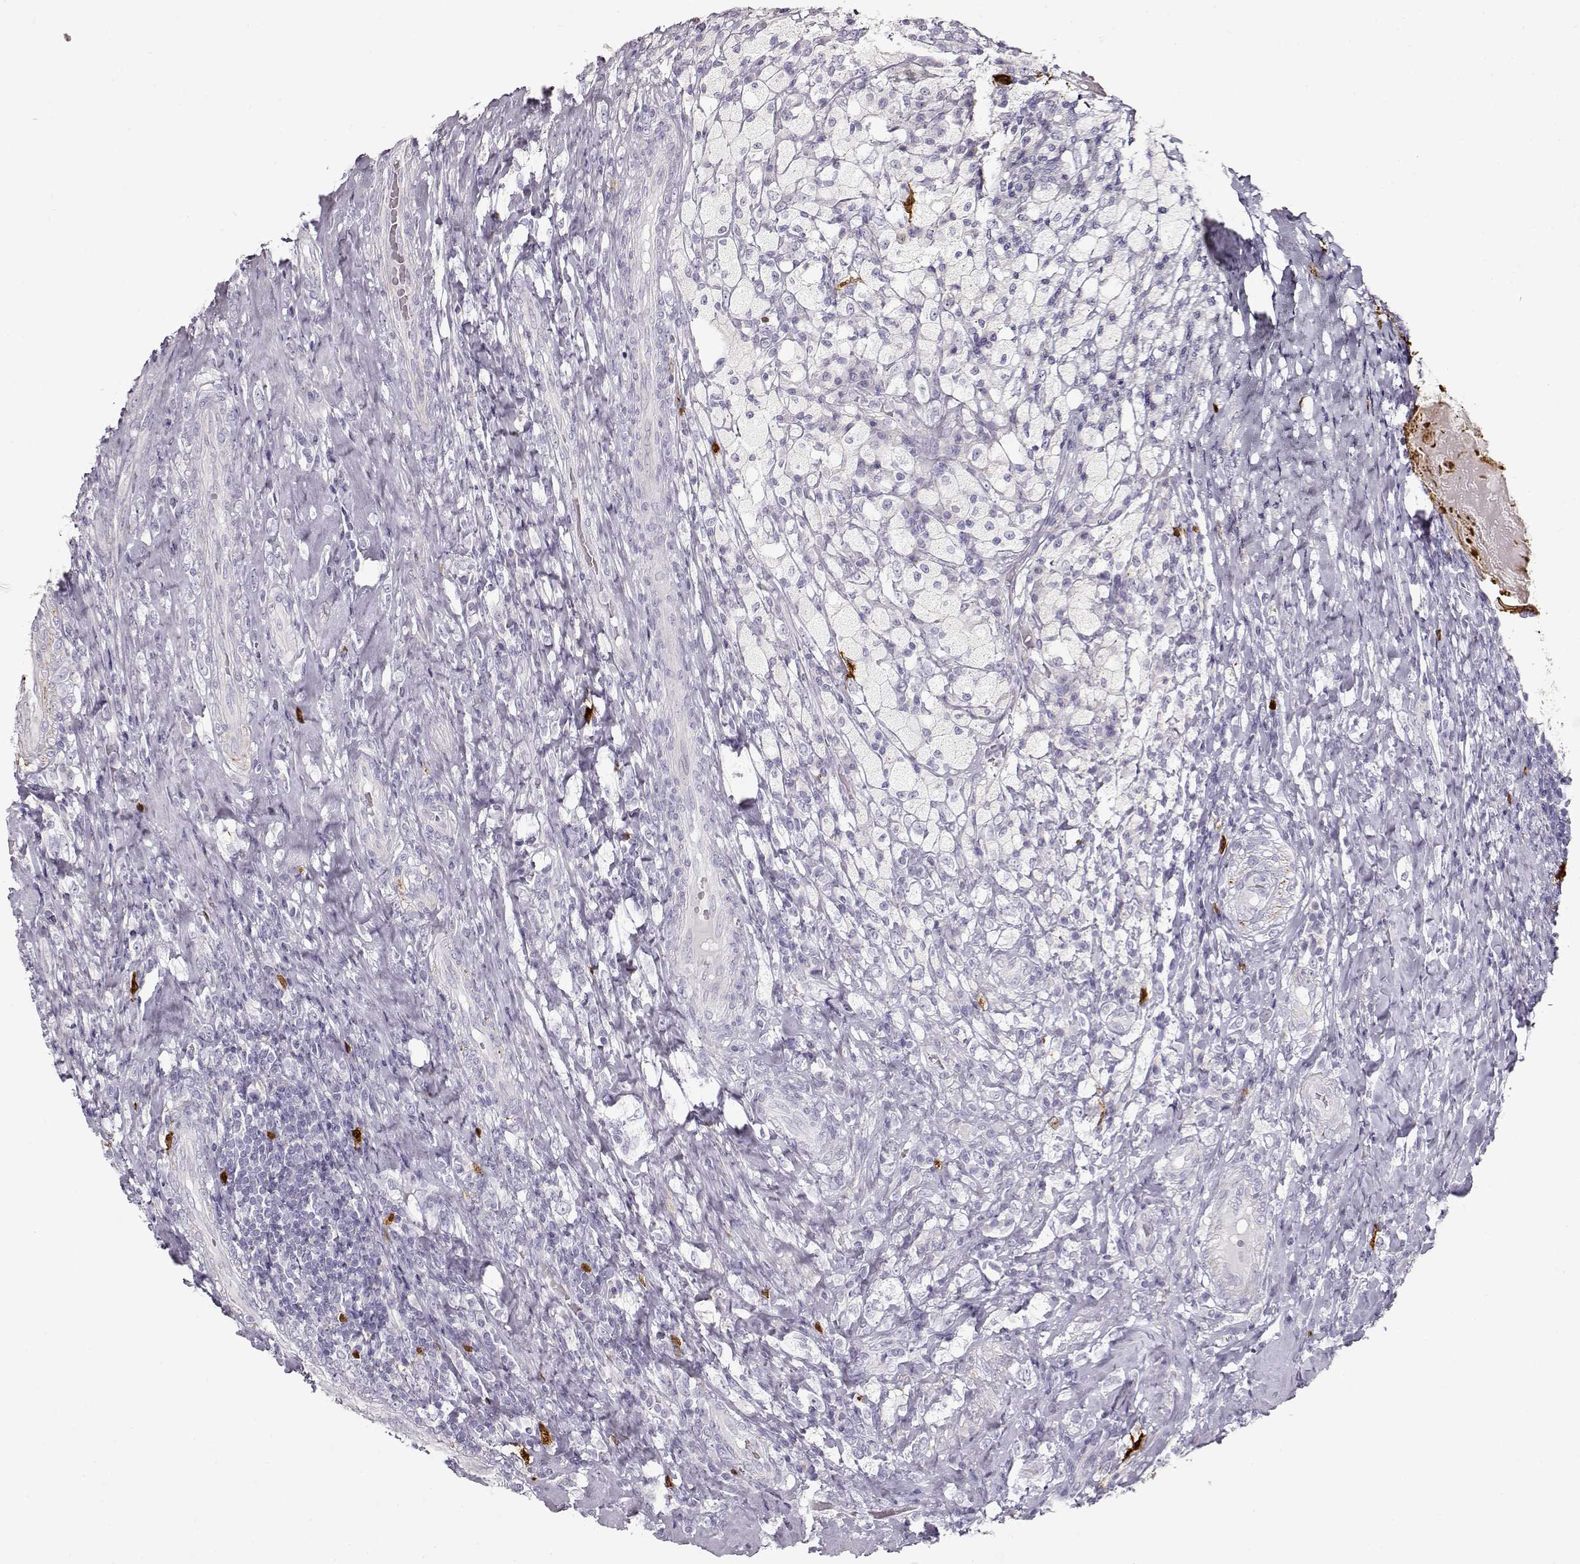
{"staining": {"intensity": "negative", "quantity": "none", "location": "none"}, "tissue": "testis cancer", "cell_type": "Tumor cells", "image_type": "cancer", "snomed": [{"axis": "morphology", "description": "Necrosis, NOS"}, {"axis": "morphology", "description": "Carcinoma, Embryonal, NOS"}, {"axis": "topography", "description": "Testis"}], "caption": "There is no significant positivity in tumor cells of testis cancer (embryonal carcinoma). (DAB immunohistochemistry (IHC) visualized using brightfield microscopy, high magnification).", "gene": "S100B", "patient": {"sex": "male", "age": 19}}